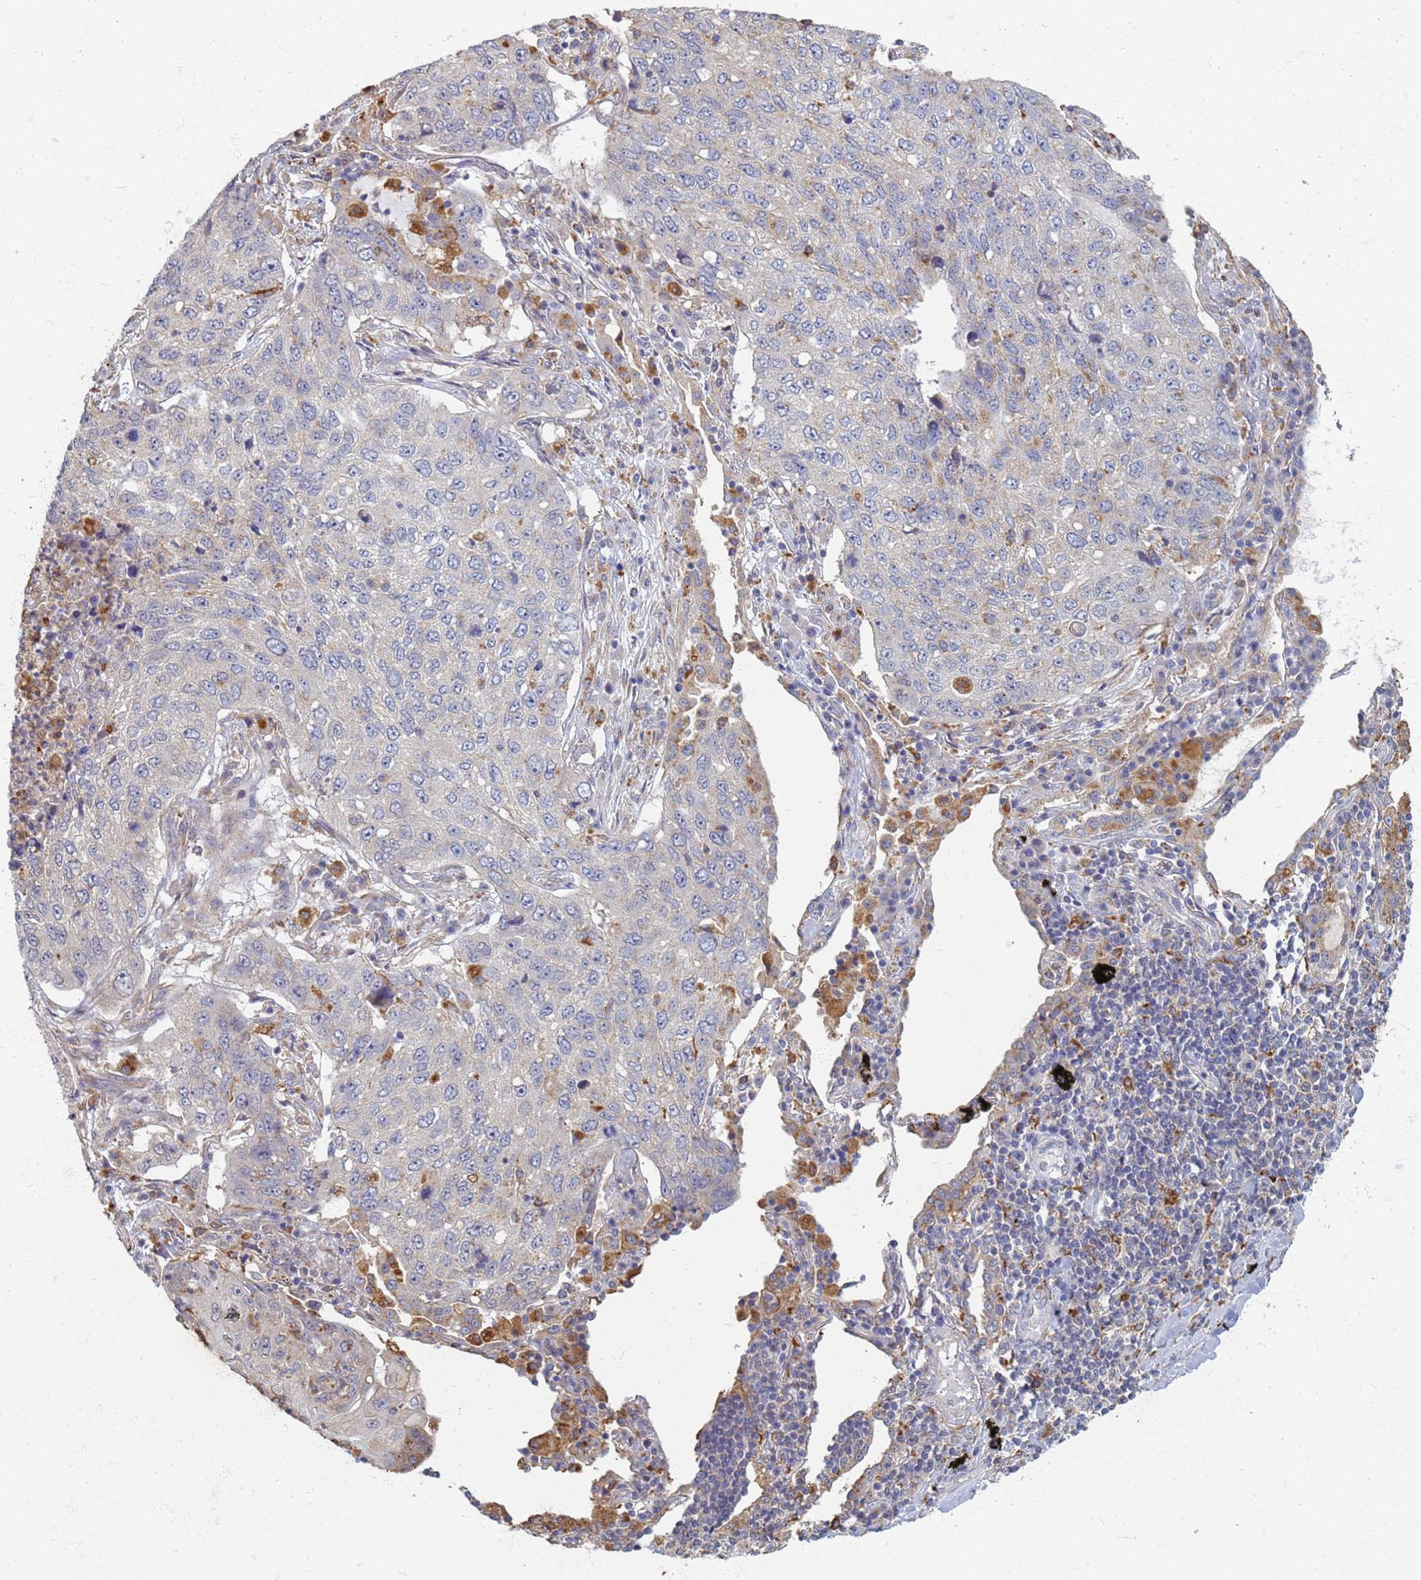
{"staining": {"intensity": "negative", "quantity": "none", "location": "none"}, "tissue": "lung cancer", "cell_type": "Tumor cells", "image_type": "cancer", "snomed": [{"axis": "morphology", "description": "Squamous cell carcinoma, NOS"}, {"axis": "topography", "description": "Lung"}], "caption": "Immunohistochemistry of human lung cancer (squamous cell carcinoma) demonstrates no expression in tumor cells.", "gene": "ATP6V1E1", "patient": {"sex": "female", "age": 63}}